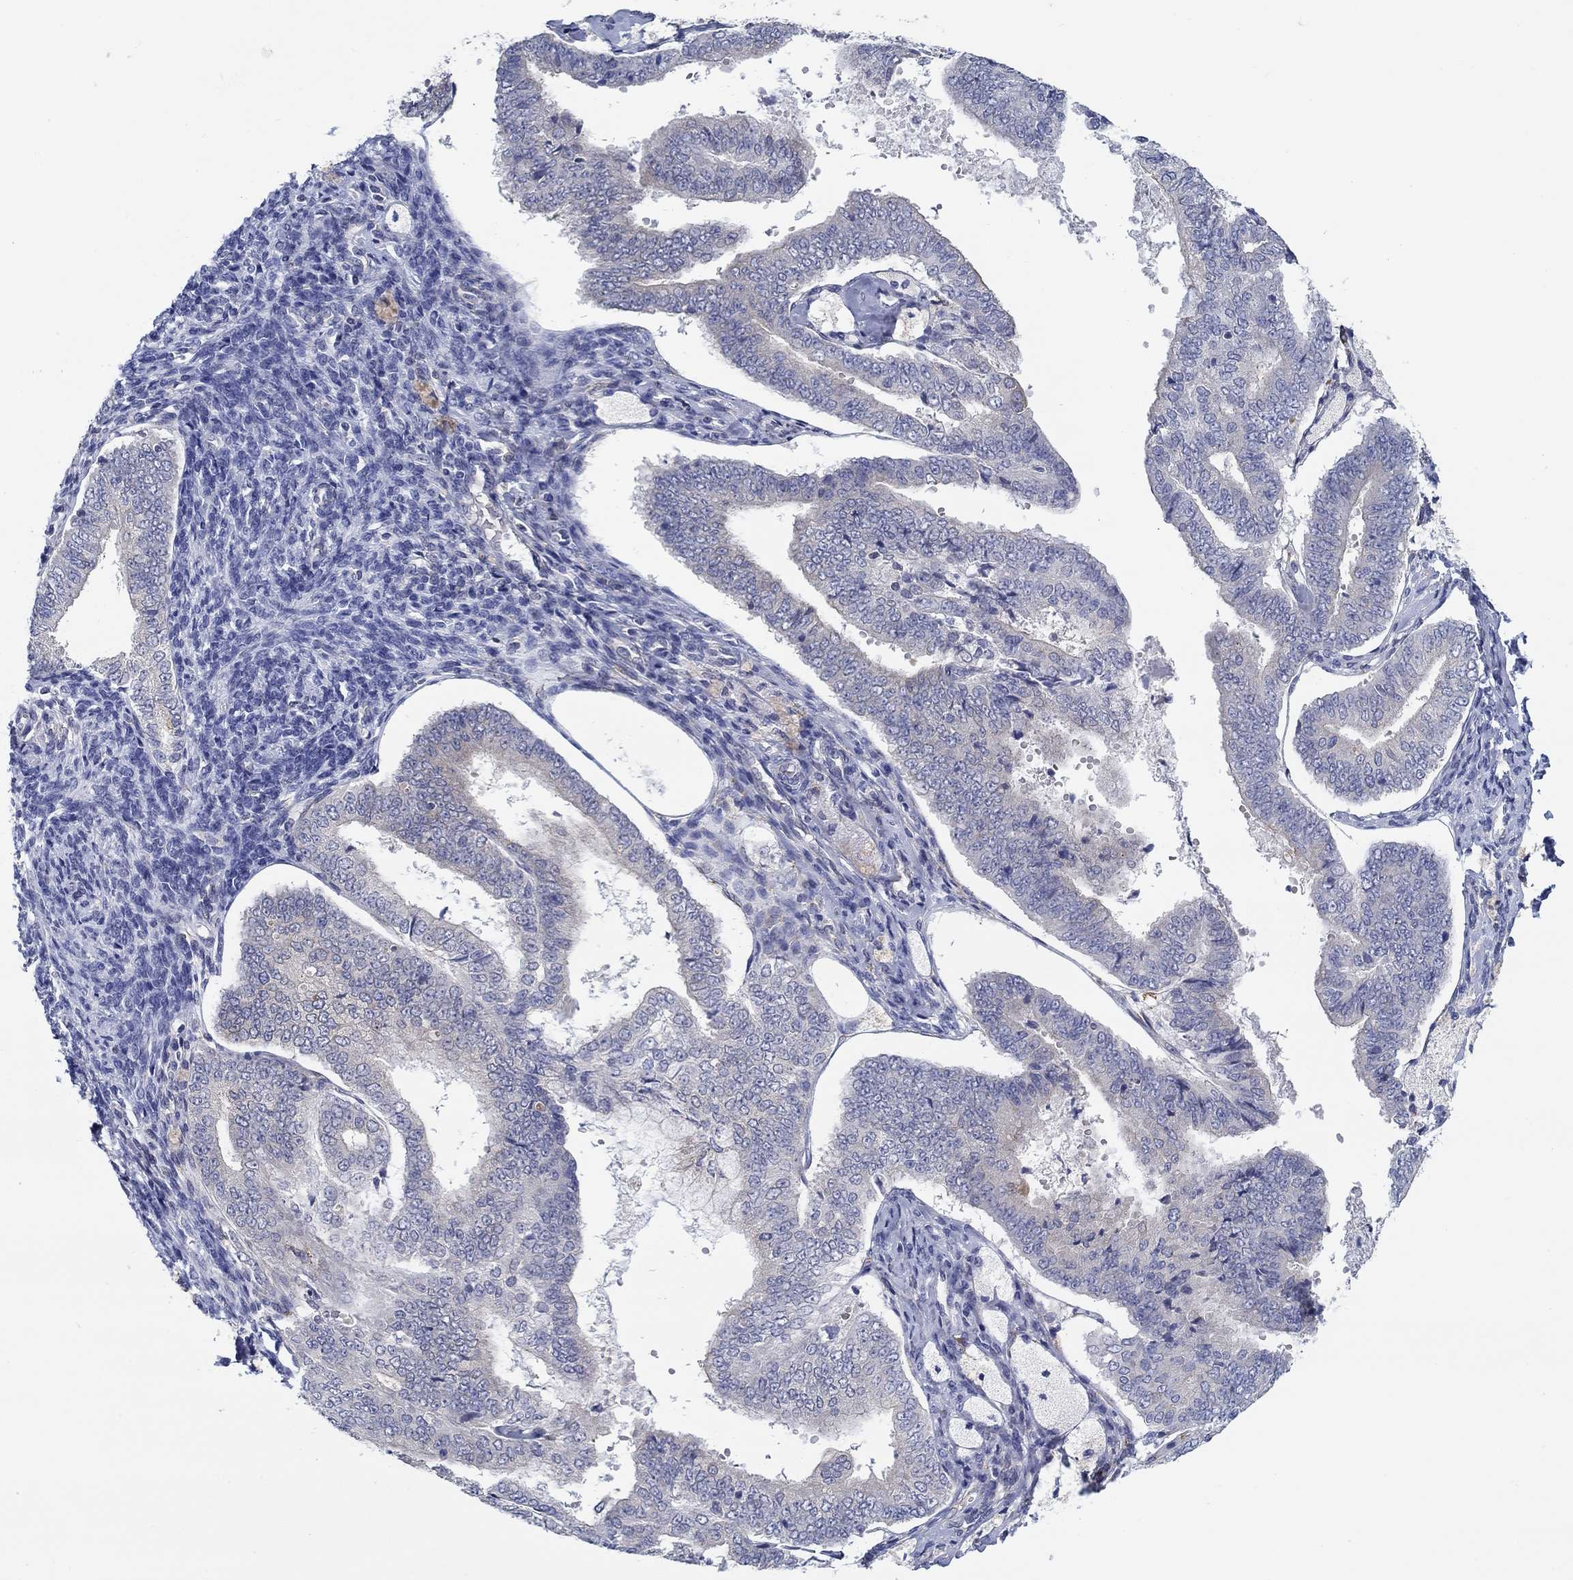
{"staining": {"intensity": "negative", "quantity": "none", "location": "none"}, "tissue": "endometrial cancer", "cell_type": "Tumor cells", "image_type": "cancer", "snomed": [{"axis": "morphology", "description": "Adenocarcinoma, NOS"}, {"axis": "topography", "description": "Endometrium"}], "caption": "Photomicrograph shows no significant protein staining in tumor cells of endometrial cancer. (Brightfield microscopy of DAB IHC at high magnification).", "gene": "ERMP1", "patient": {"sex": "female", "age": 63}}